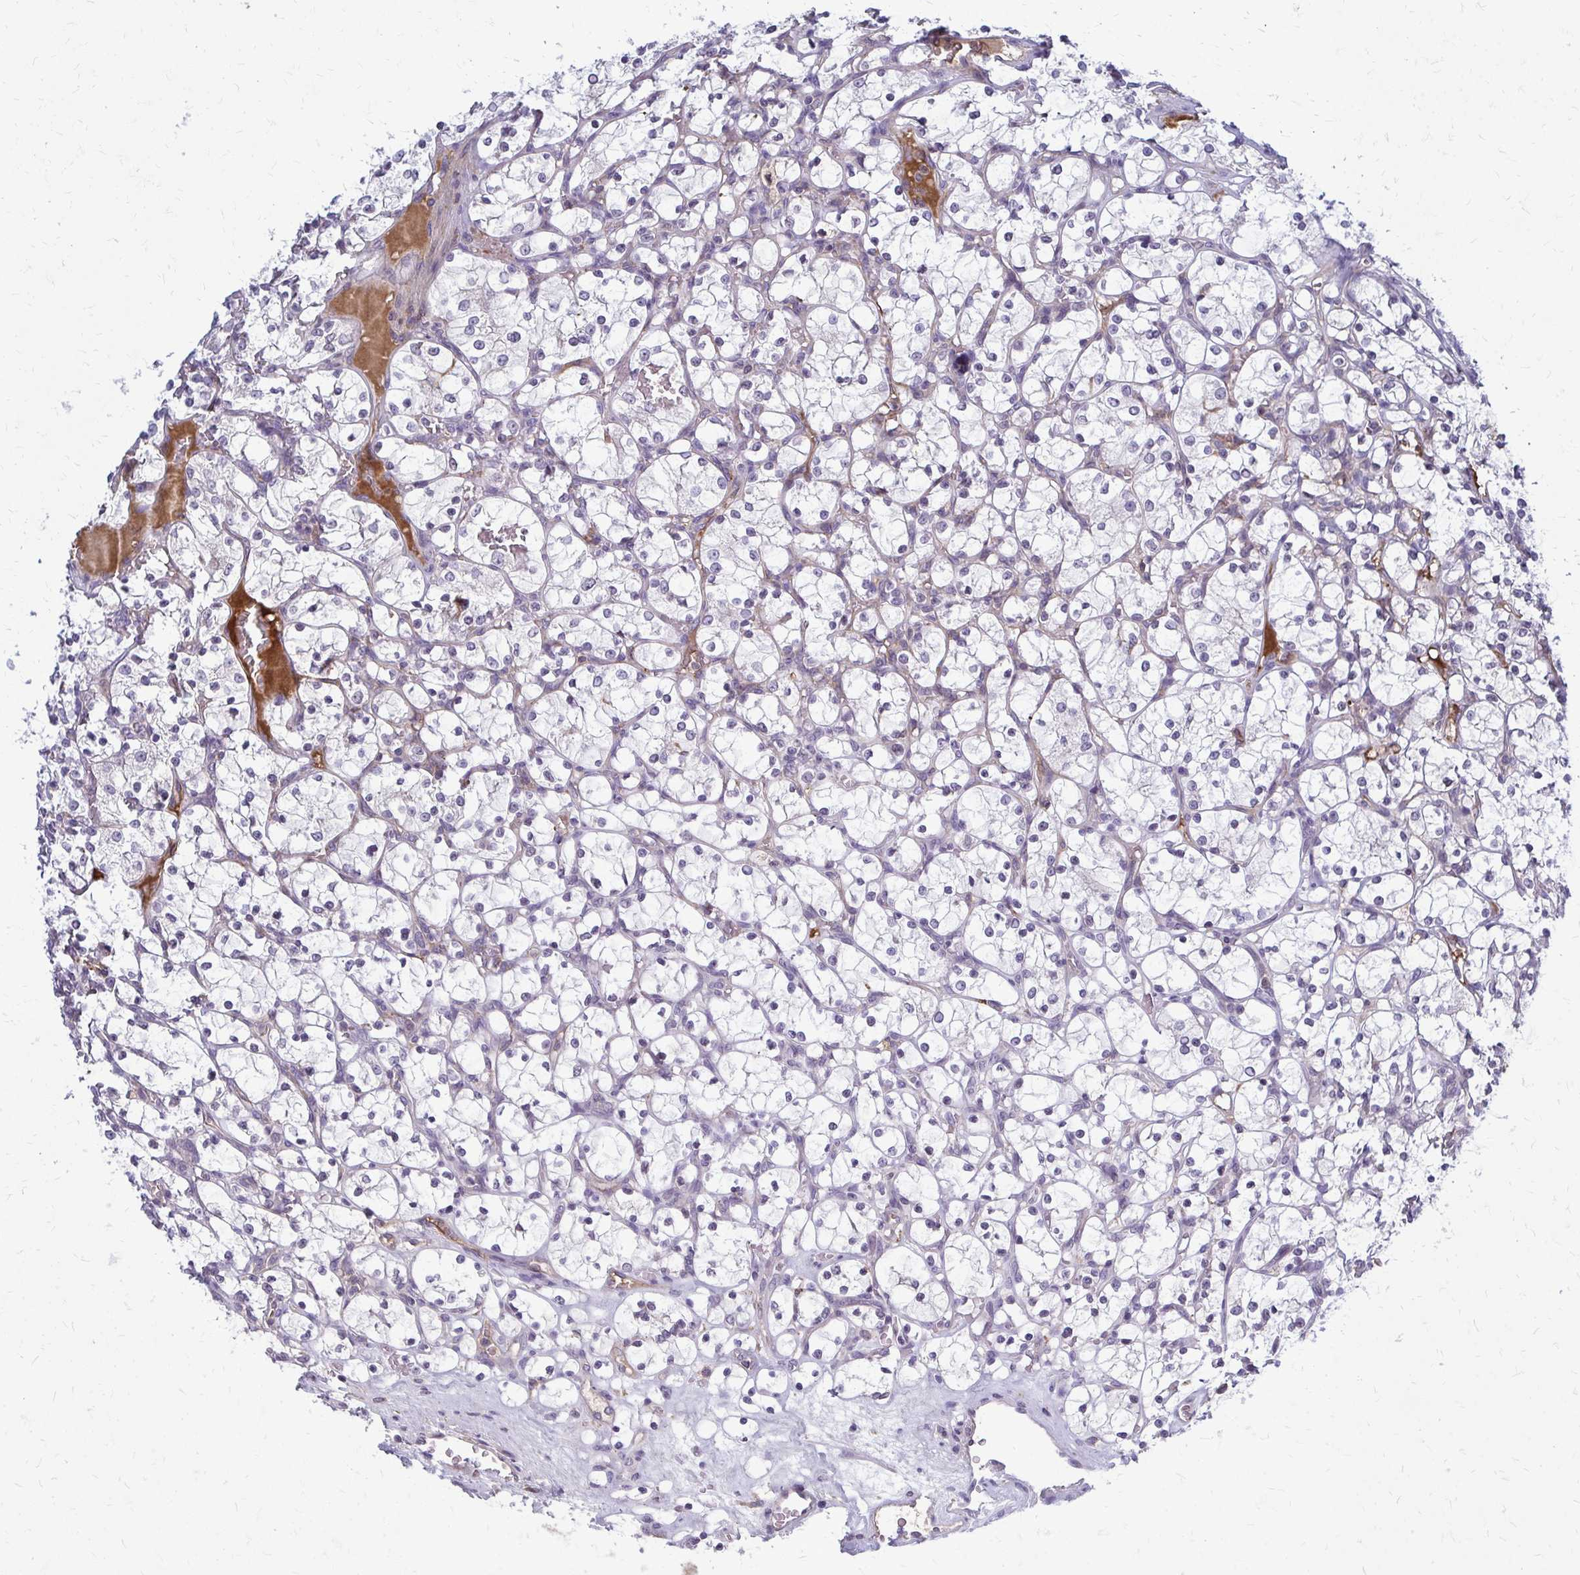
{"staining": {"intensity": "negative", "quantity": "none", "location": "none"}, "tissue": "renal cancer", "cell_type": "Tumor cells", "image_type": "cancer", "snomed": [{"axis": "morphology", "description": "Adenocarcinoma, NOS"}, {"axis": "topography", "description": "Kidney"}], "caption": "An image of renal cancer stained for a protein reveals no brown staining in tumor cells.", "gene": "MCRIP2", "patient": {"sex": "female", "age": 69}}